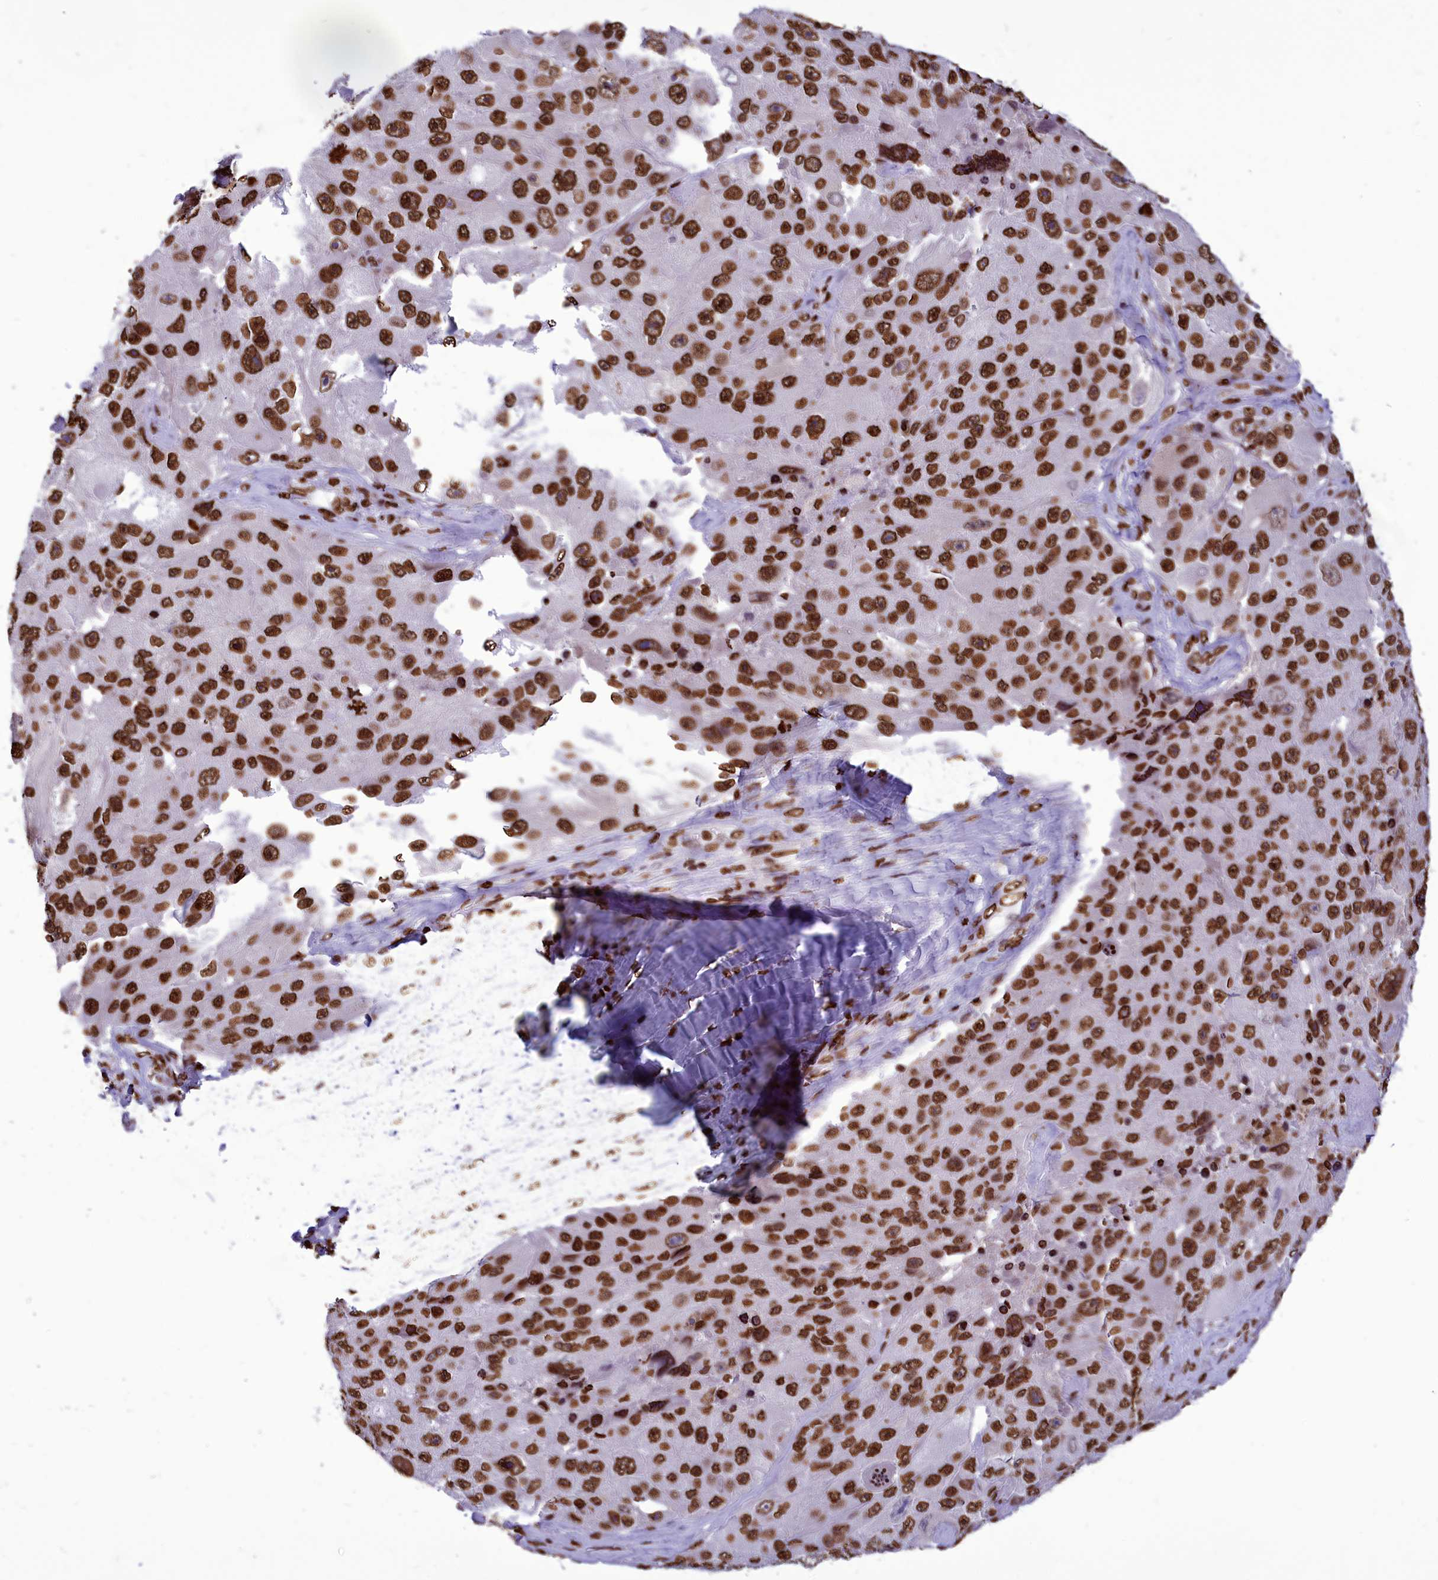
{"staining": {"intensity": "strong", "quantity": ">75%", "location": "nuclear"}, "tissue": "melanoma", "cell_type": "Tumor cells", "image_type": "cancer", "snomed": [{"axis": "morphology", "description": "Malignant melanoma, Metastatic site"}, {"axis": "topography", "description": "Lymph node"}], "caption": "About >75% of tumor cells in human melanoma demonstrate strong nuclear protein staining as visualized by brown immunohistochemical staining.", "gene": "AKAP17A", "patient": {"sex": "male", "age": 62}}